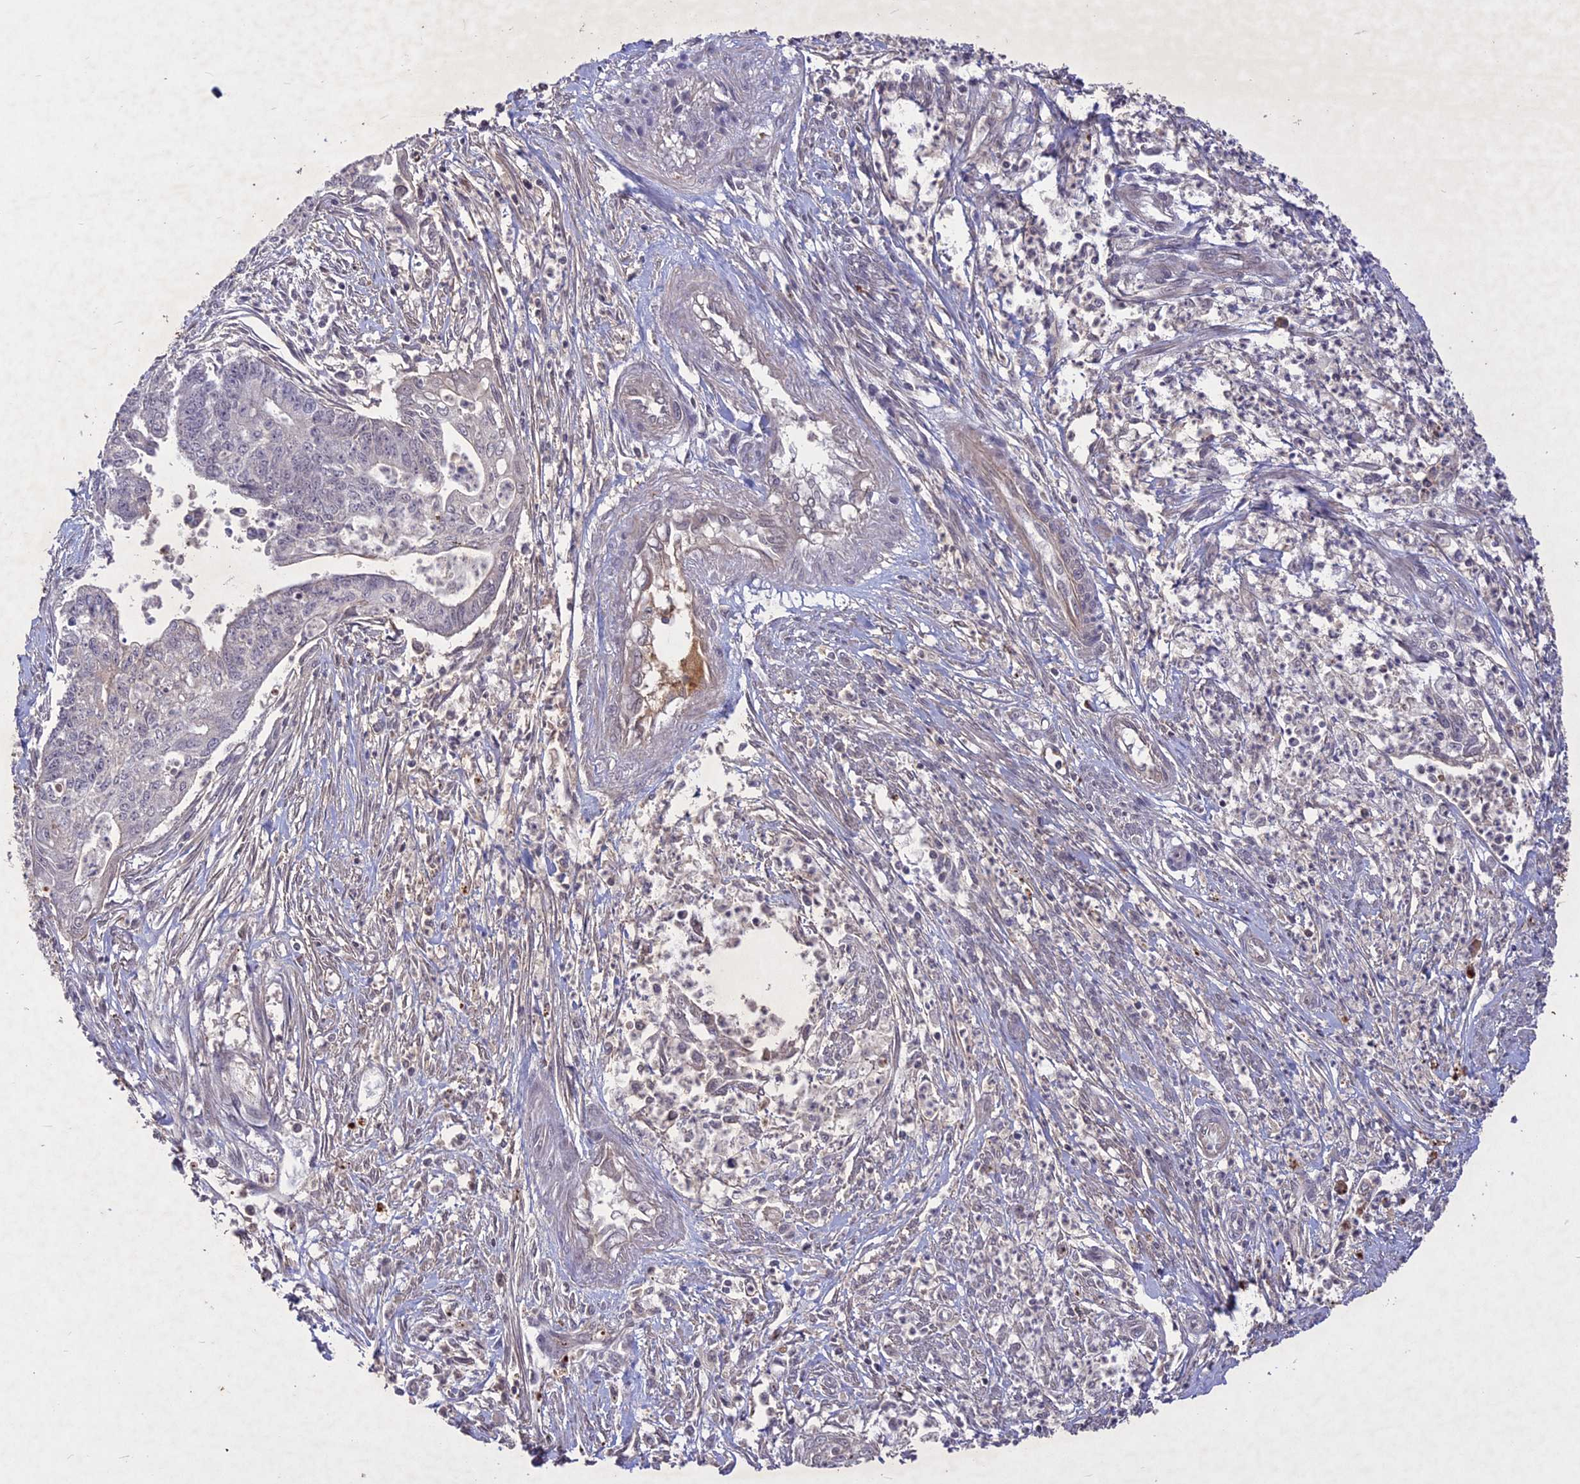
{"staining": {"intensity": "negative", "quantity": "none", "location": "none"}, "tissue": "endometrial cancer", "cell_type": "Tumor cells", "image_type": "cancer", "snomed": [{"axis": "morphology", "description": "Adenocarcinoma, NOS"}, {"axis": "topography", "description": "Endometrium"}], "caption": "A high-resolution image shows immunohistochemistry staining of adenocarcinoma (endometrial), which exhibits no significant staining in tumor cells. (DAB (3,3'-diaminobenzidine) IHC visualized using brightfield microscopy, high magnification).", "gene": "ADO", "patient": {"sex": "female", "age": 73}}